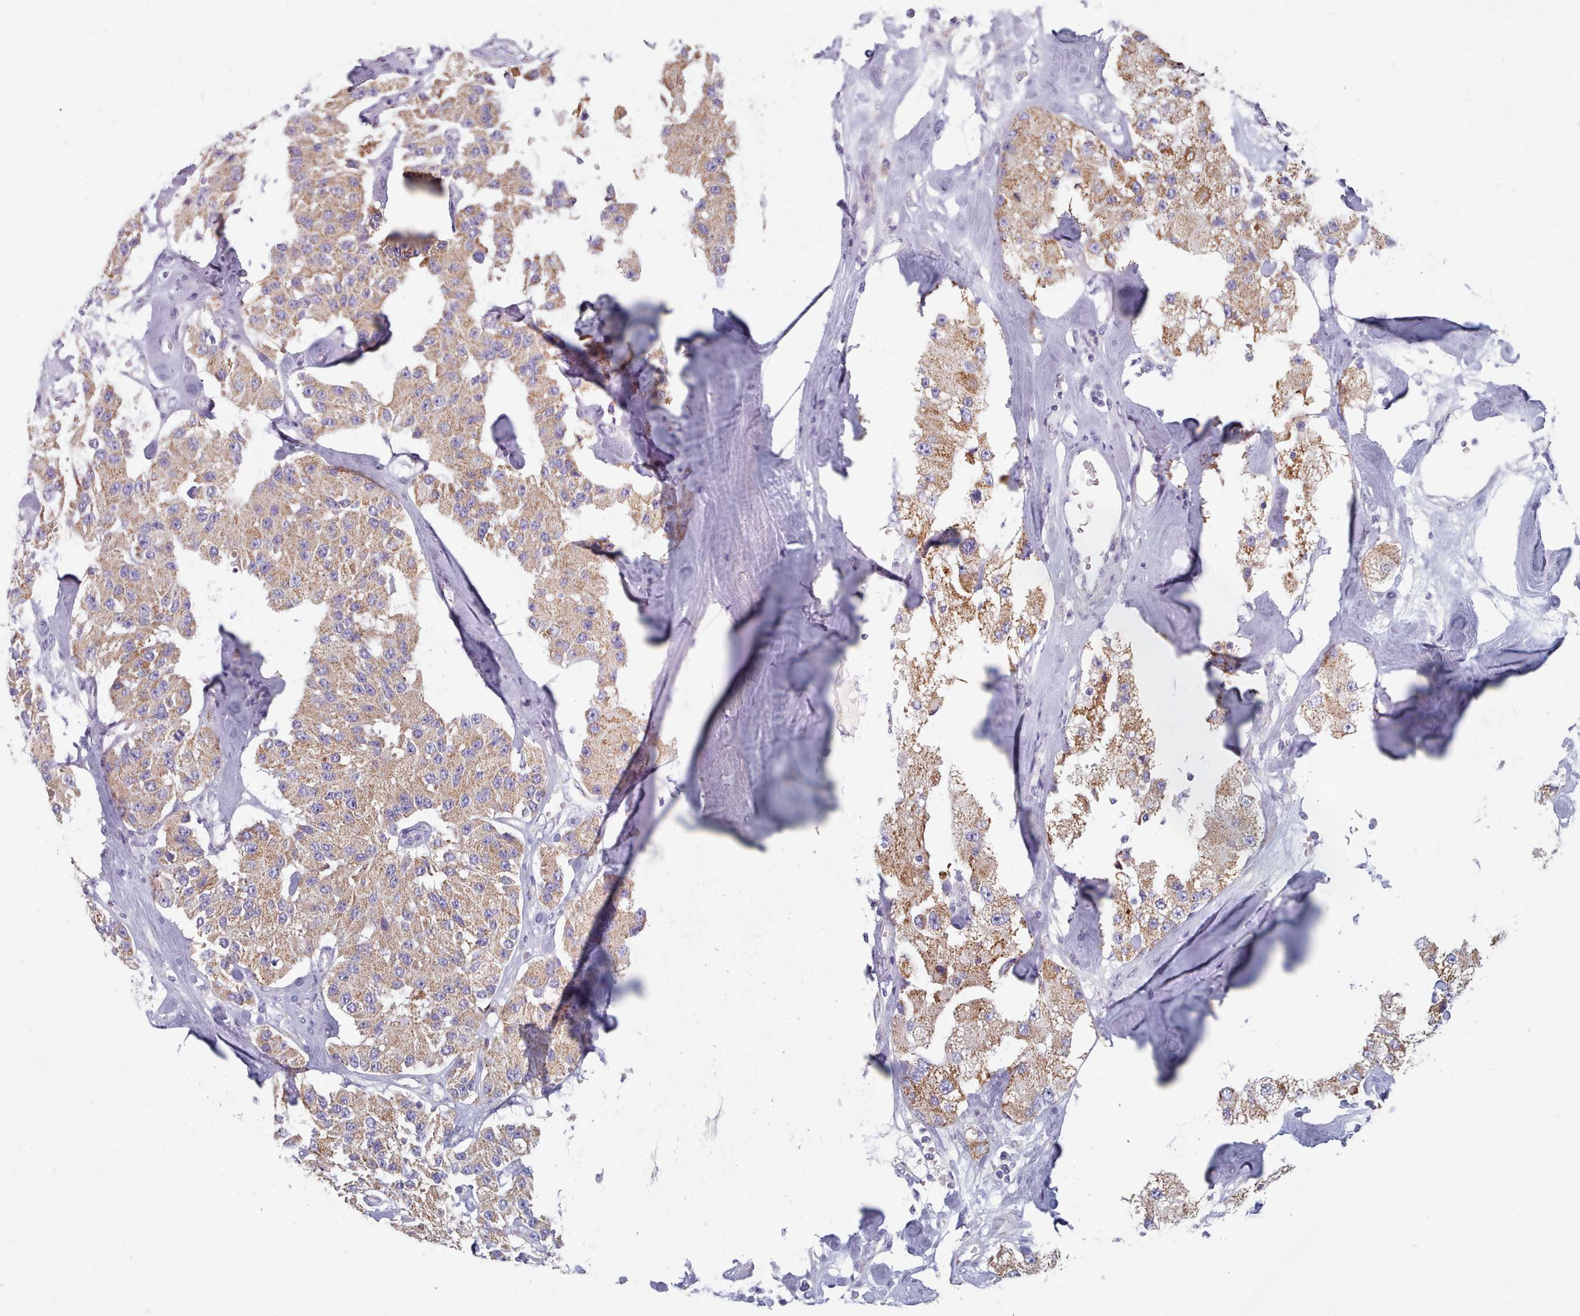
{"staining": {"intensity": "moderate", "quantity": ">75%", "location": "cytoplasmic/membranous"}, "tissue": "carcinoid", "cell_type": "Tumor cells", "image_type": "cancer", "snomed": [{"axis": "morphology", "description": "Carcinoid, malignant, NOS"}, {"axis": "topography", "description": "Pancreas"}], "caption": "Protein analysis of carcinoid tissue exhibits moderate cytoplasmic/membranous expression in about >75% of tumor cells. Immunohistochemistry stains the protein in brown and the nuclei are stained blue.", "gene": "HAO1", "patient": {"sex": "male", "age": 41}}